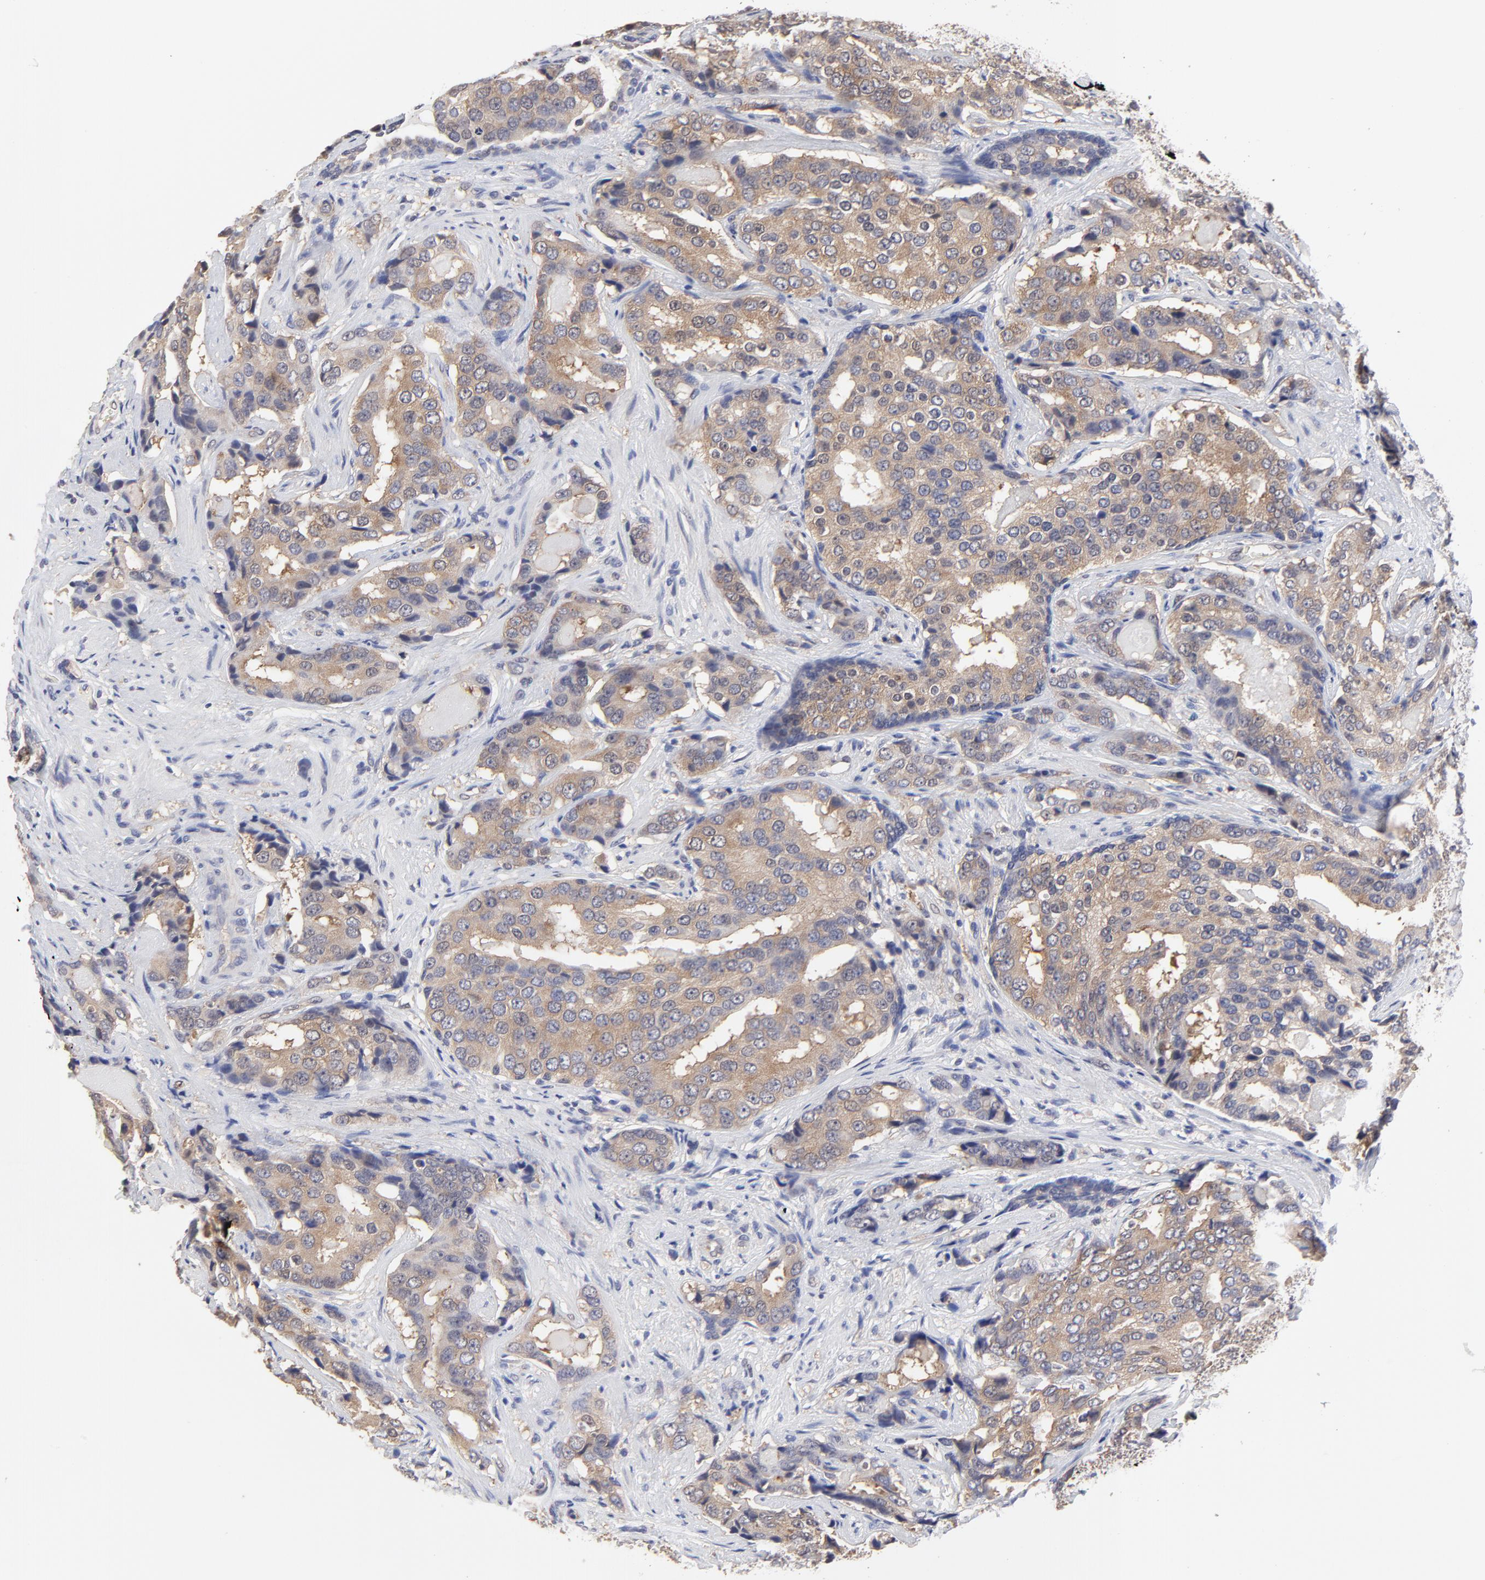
{"staining": {"intensity": "weak", "quantity": "25%-75%", "location": "cytoplasmic/membranous"}, "tissue": "prostate cancer", "cell_type": "Tumor cells", "image_type": "cancer", "snomed": [{"axis": "morphology", "description": "Adenocarcinoma, High grade"}, {"axis": "topography", "description": "Prostate"}], "caption": "Tumor cells exhibit low levels of weak cytoplasmic/membranous expression in about 25%-75% of cells in human prostate cancer.", "gene": "CCT2", "patient": {"sex": "male", "age": 58}}